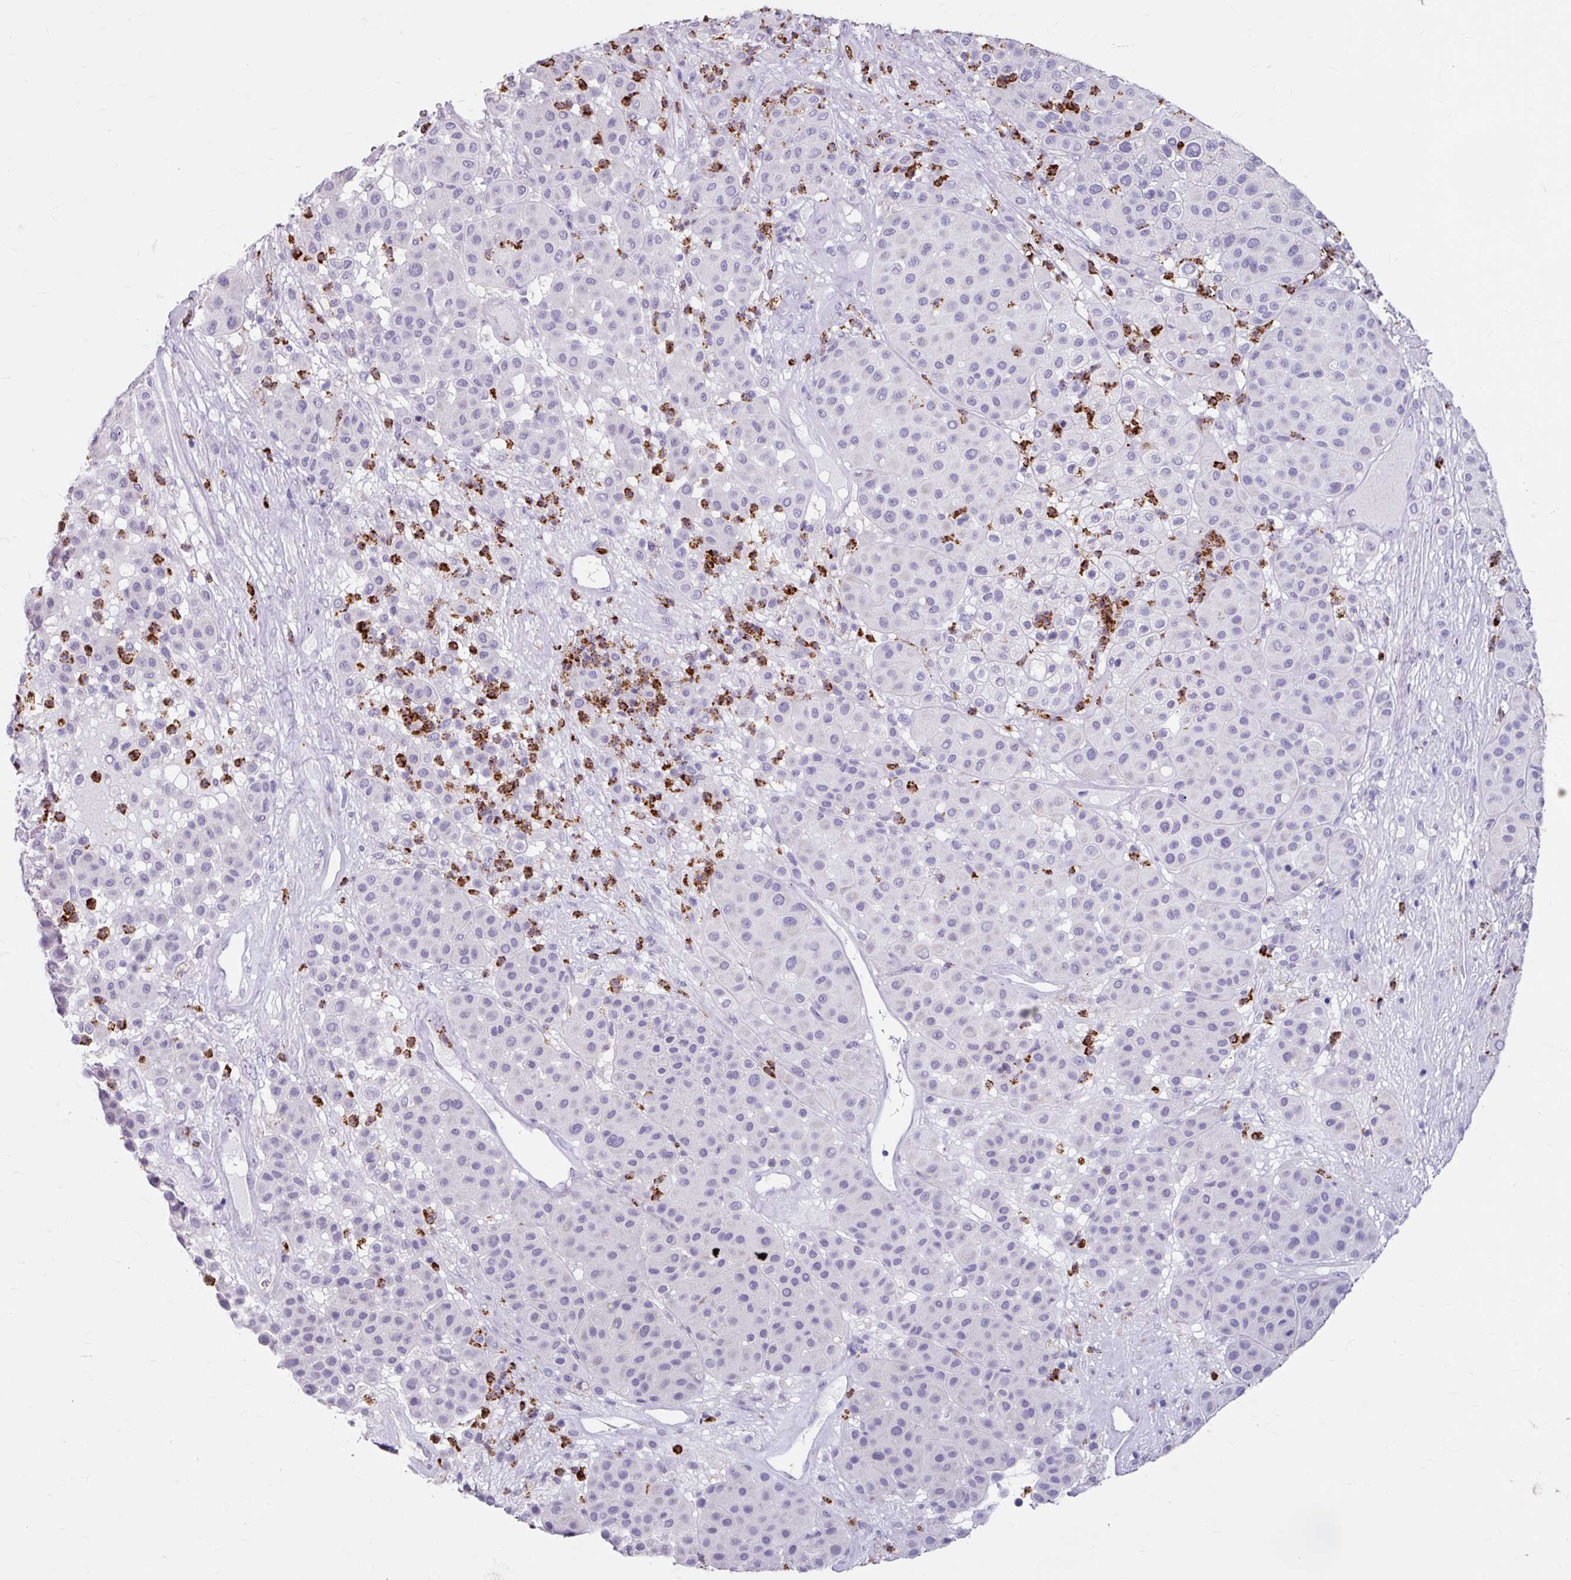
{"staining": {"intensity": "negative", "quantity": "none", "location": "none"}, "tissue": "melanoma", "cell_type": "Tumor cells", "image_type": "cancer", "snomed": [{"axis": "morphology", "description": "Malignant melanoma, Metastatic site"}, {"axis": "topography", "description": "Smooth muscle"}], "caption": "Malignant melanoma (metastatic site) was stained to show a protein in brown. There is no significant expression in tumor cells.", "gene": "ANKRD1", "patient": {"sex": "male", "age": 41}}